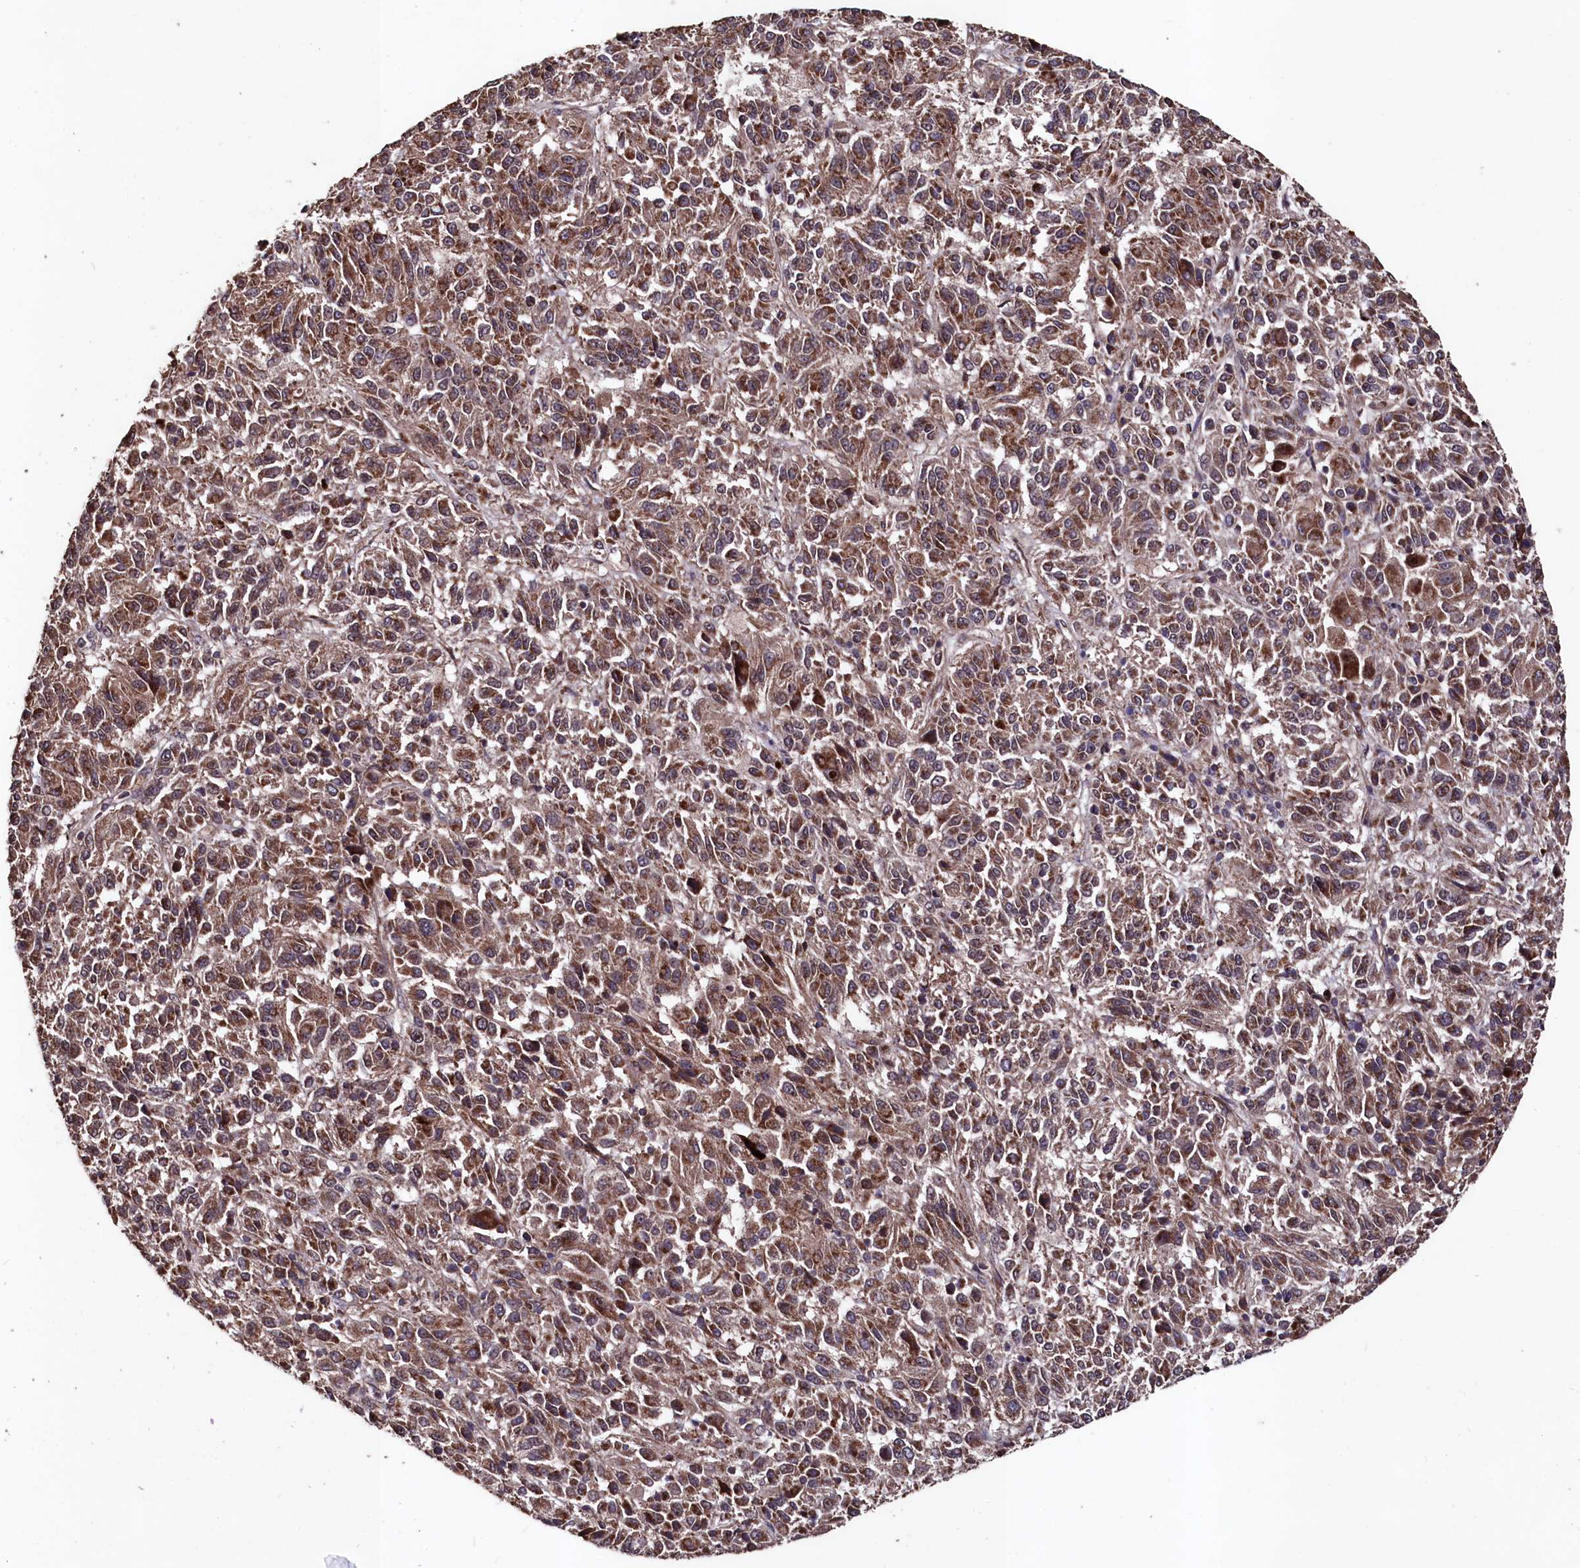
{"staining": {"intensity": "moderate", "quantity": ">75%", "location": "cytoplasmic/membranous"}, "tissue": "melanoma", "cell_type": "Tumor cells", "image_type": "cancer", "snomed": [{"axis": "morphology", "description": "Malignant melanoma, Metastatic site"}, {"axis": "topography", "description": "Lung"}], "caption": "A medium amount of moderate cytoplasmic/membranous positivity is present in approximately >75% of tumor cells in melanoma tissue.", "gene": "MYO1H", "patient": {"sex": "male", "age": 64}}